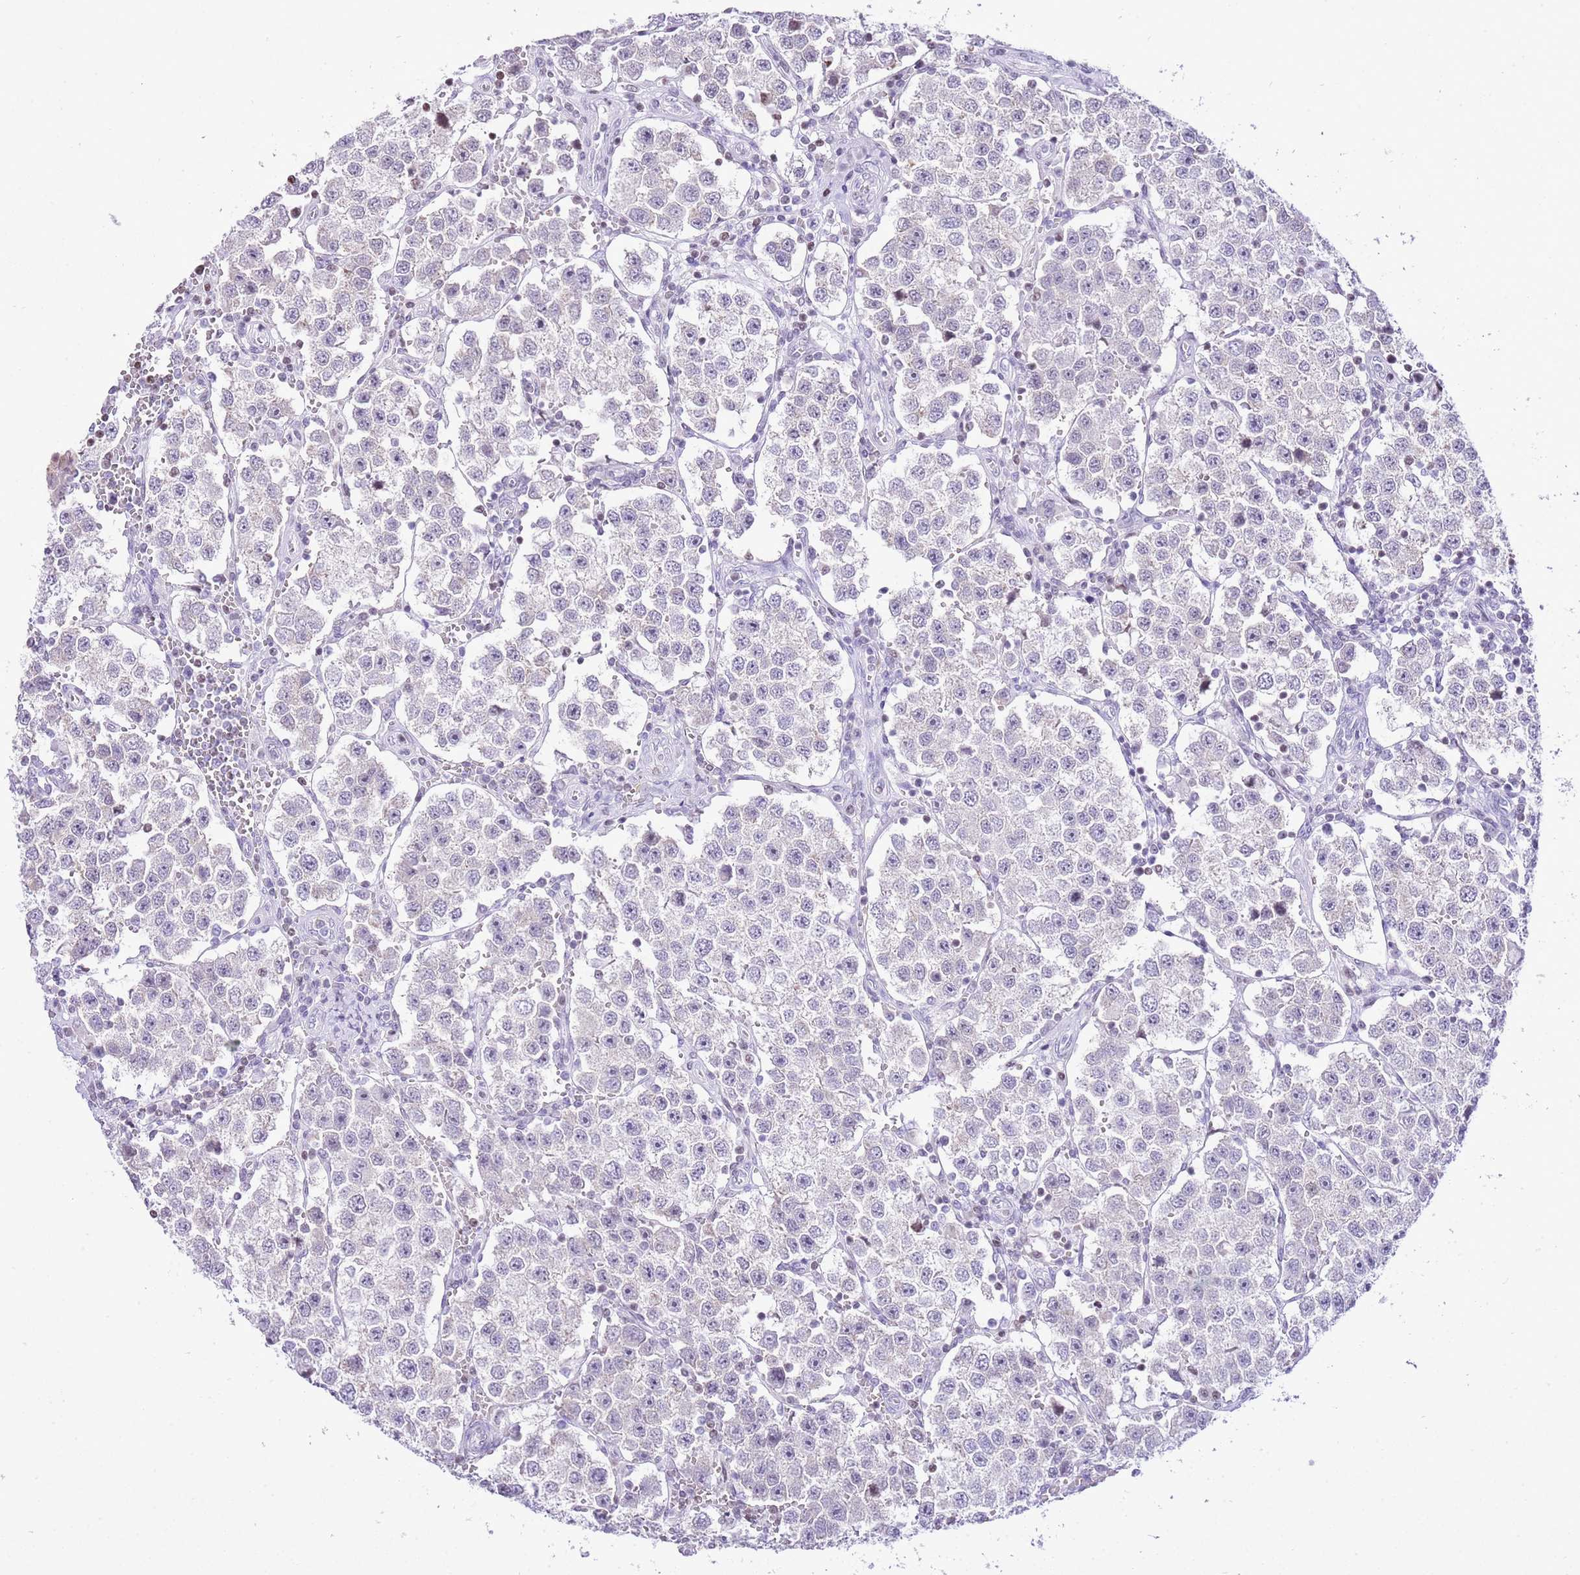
{"staining": {"intensity": "negative", "quantity": "none", "location": "none"}, "tissue": "testis cancer", "cell_type": "Tumor cells", "image_type": "cancer", "snomed": [{"axis": "morphology", "description": "Seminoma, NOS"}, {"axis": "topography", "description": "Testis"}], "caption": "An image of human testis seminoma is negative for staining in tumor cells.", "gene": "PRR15", "patient": {"sex": "male", "age": 37}}